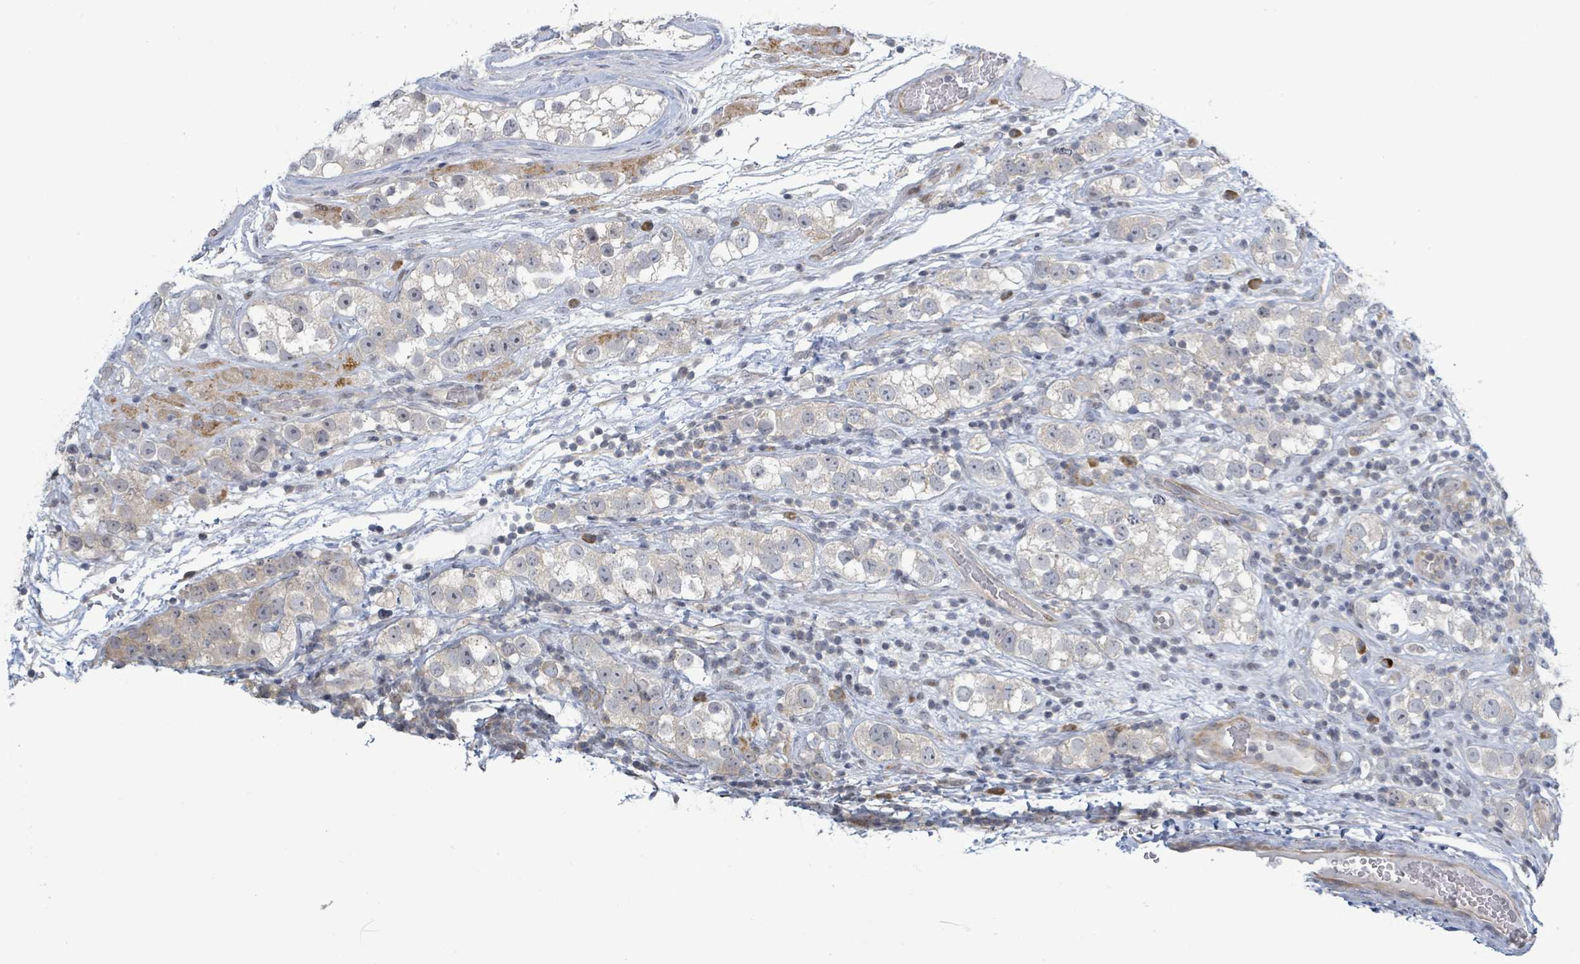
{"staining": {"intensity": "negative", "quantity": "none", "location": "none"}, "tissue": "testis cancer", "cell_type": "Tumor cells", "image_type": "cancer", "snomed": [{"axis": "morphology", "description": "Seminoma, NOS"}, {"axis": "topography", "description": "Testis"}], "caption": "Protein analysis of testis cancer displays no significant positivity in tumor cells. The staining was performed using DAB to visualize the protein expression in brown, while the nuclei were stained in blue with hematoxylin (Magnification: 20x).", "gene": "RPL32", "patient": {"sex": "male", "age": 28}}